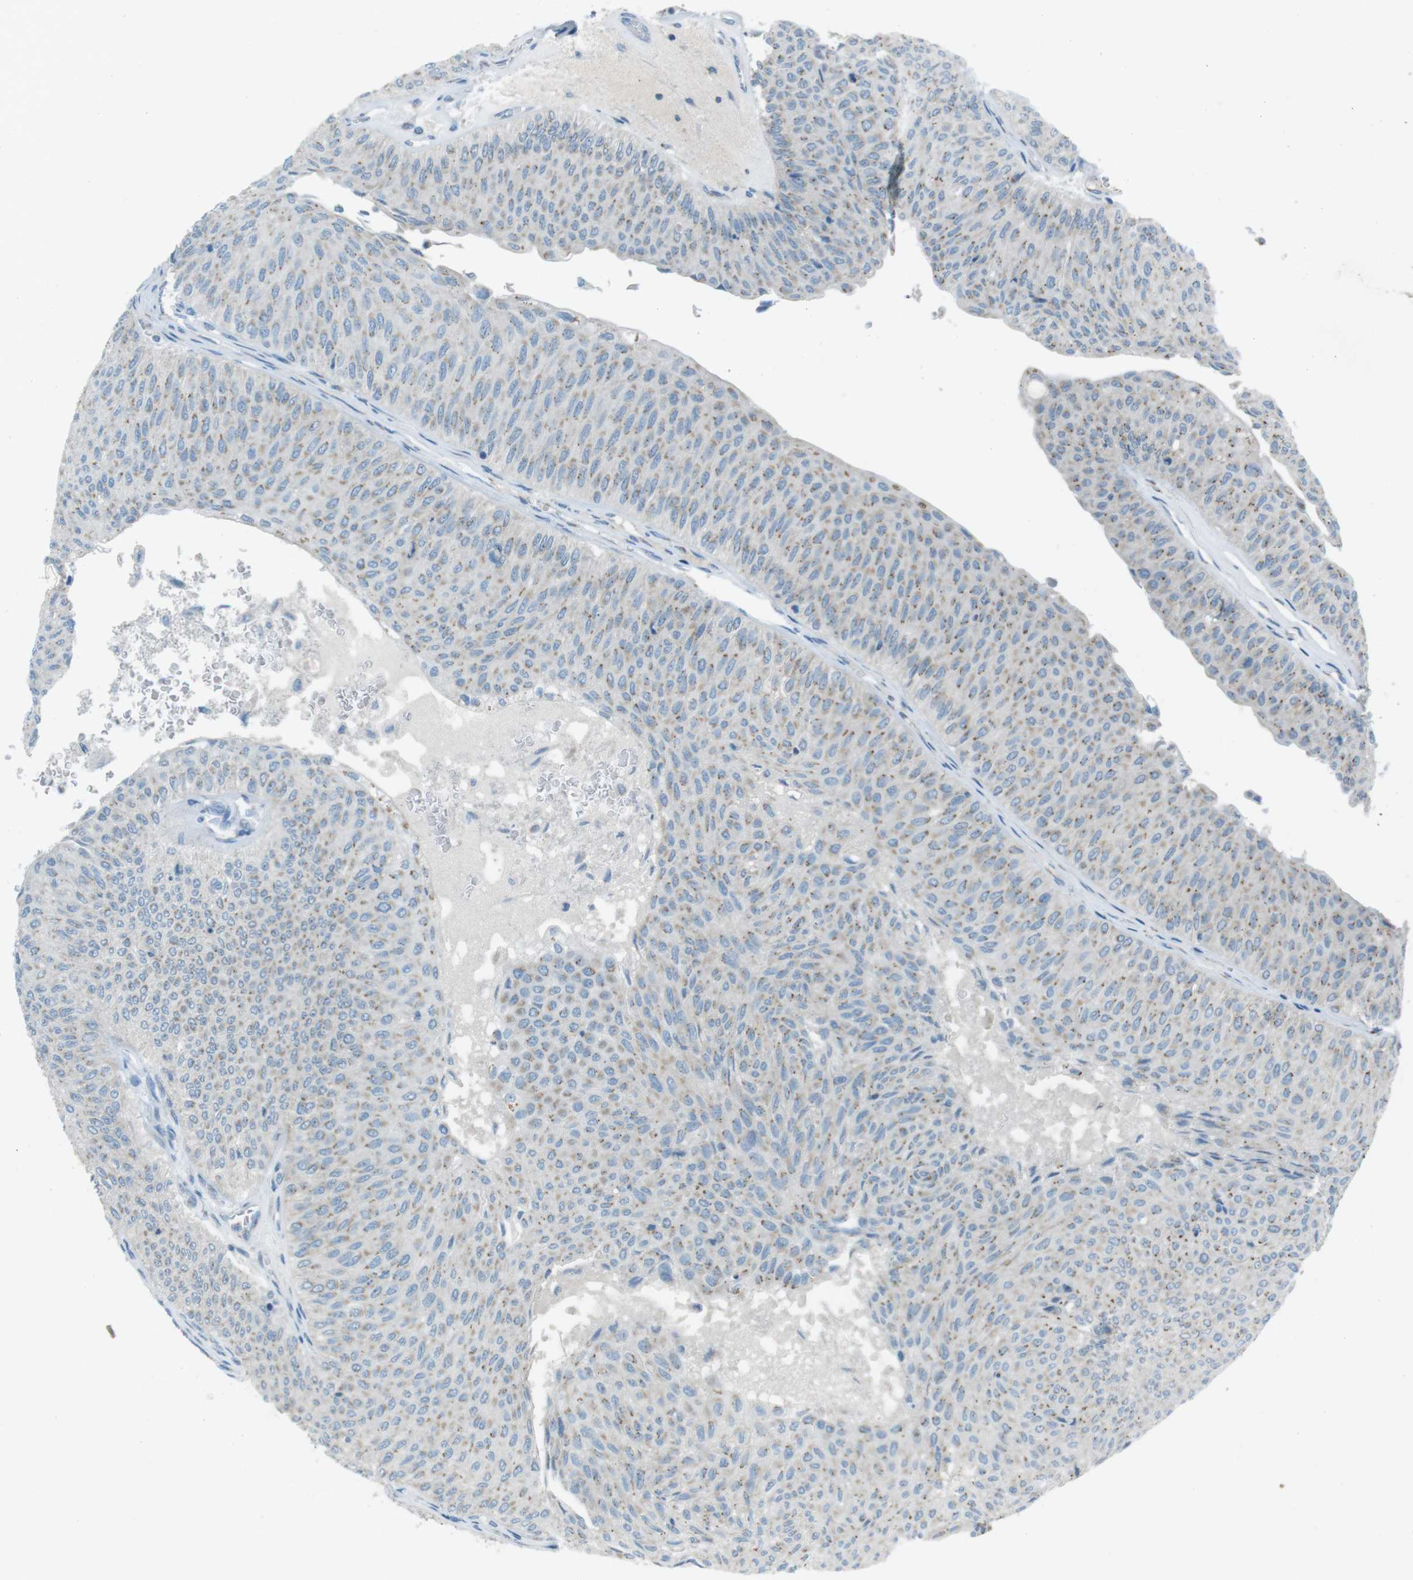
{"staining": {"intensity": "moderate", "quantity": "25%-75%", "location": "cytoplasmic/membranous"}, "tissue": "urothelial cancer", "cell_type": "Tumor cells", "image_type": "cancer", "snomed": [{"axis": "morphology", "description": "Urothelial carcinoma, Low grade"}, {"axis": "topography", "description": "Urinary bladder"}], "caption": "Protein expression analysis of urothelial cancer demonstrates moderate cytoplasmic/membranous positivity in about 25%-75% of tumor cells. (Stains: DAB in brown, nuclei in blue, Microscopy: brightfield microscopy at high magnification).", "gene": "TXNDC15", "patient": {"sex": "male", "age": 78}}